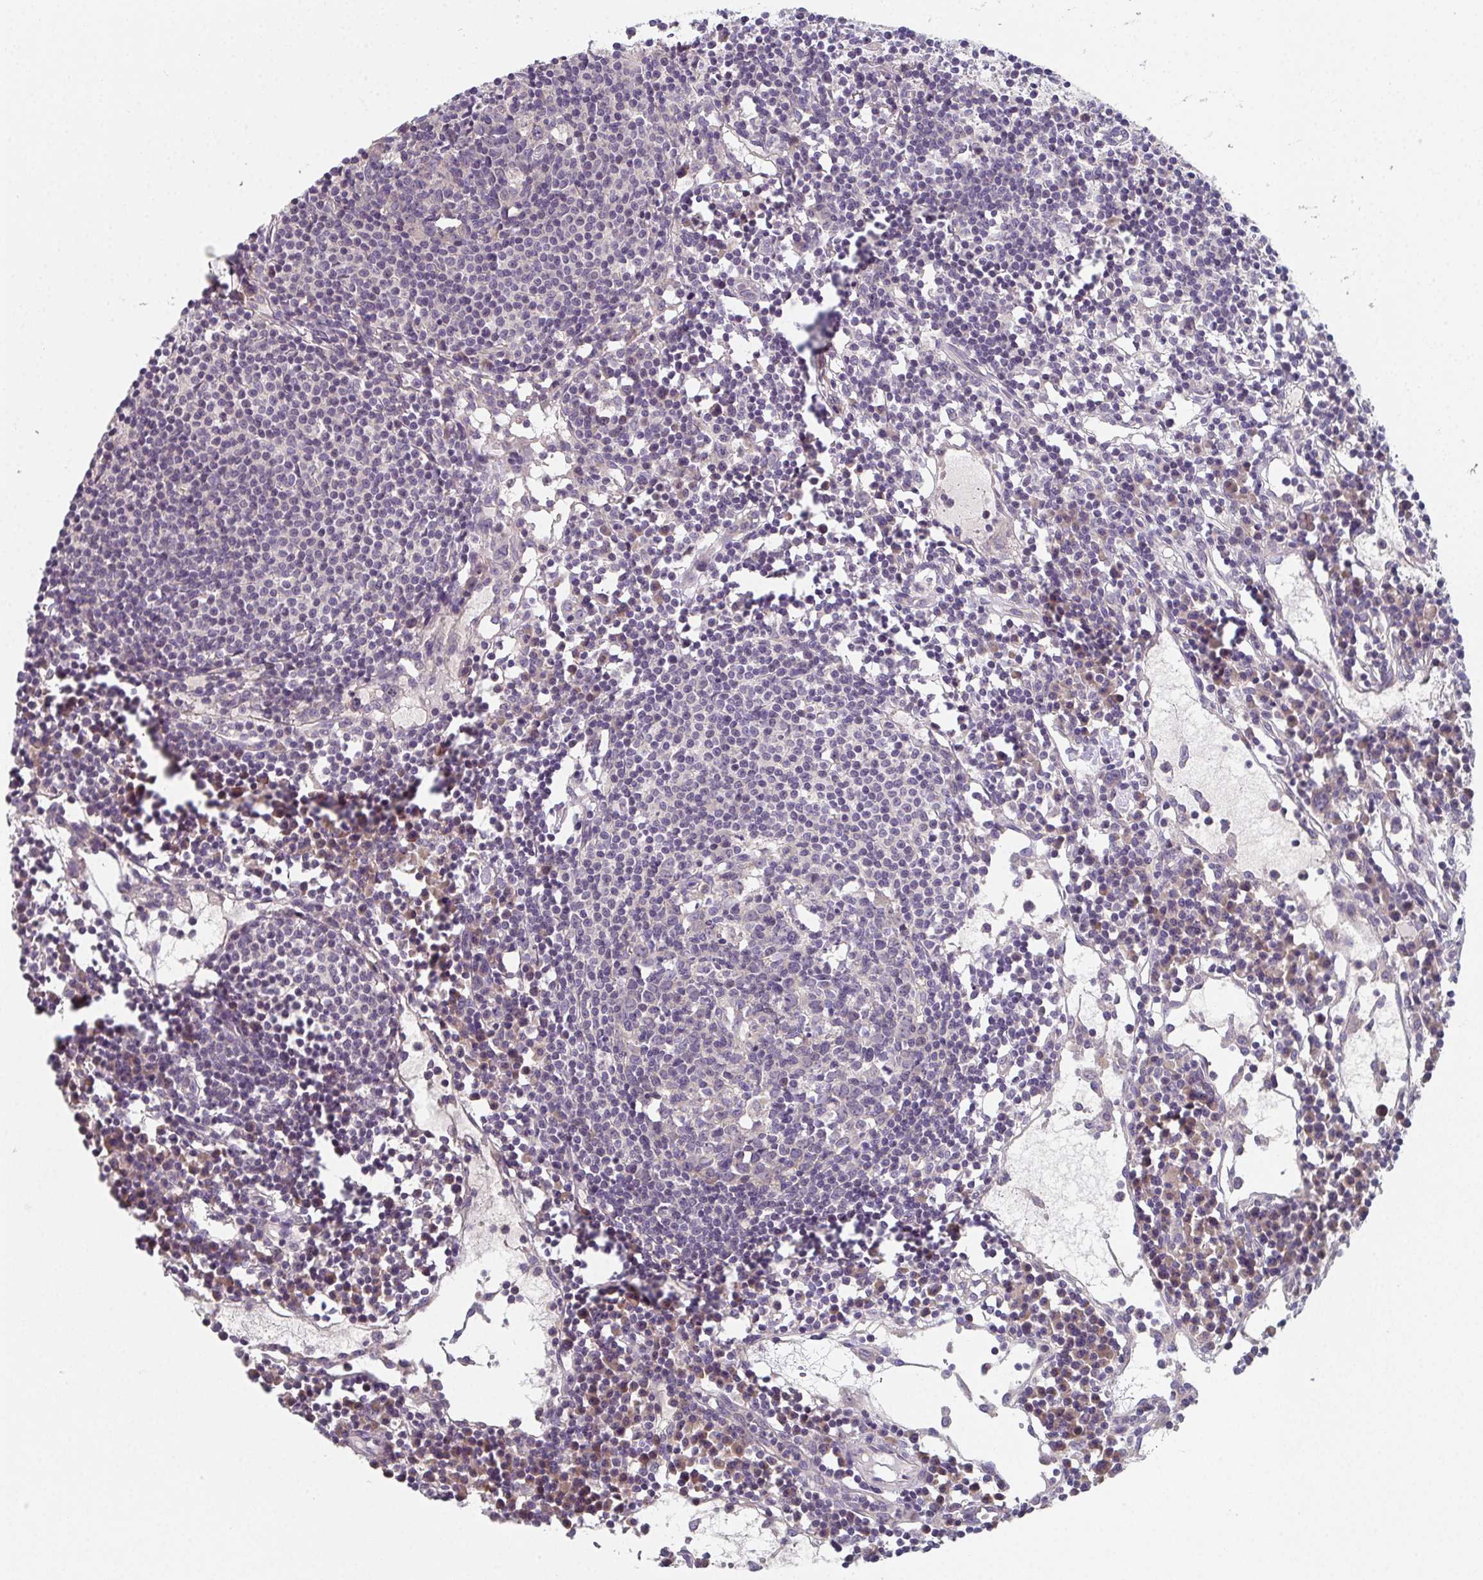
{"staining": {"intensity": "negative", "quantity": "none", "location": "none"}, "tissue": "lymph node", "cell_type": "Germinal center cells", "image_type": "normal", "snomed": [{"axis": "morphology", "description": "Normal tissue, NOS"}, {"axis": "topography", "description": "Lymph node"}], "caption": "IHC histopathology image of benign lymph node stained for a protein (brown), which exhibits no staining in germinal center cells. (DAB (3,3'-diaminobenzidine) immunohistochemistry with hematoxylin counter stain).", "gene": "TSPAN31", "patient": {"sex": "female", "age": 78}}